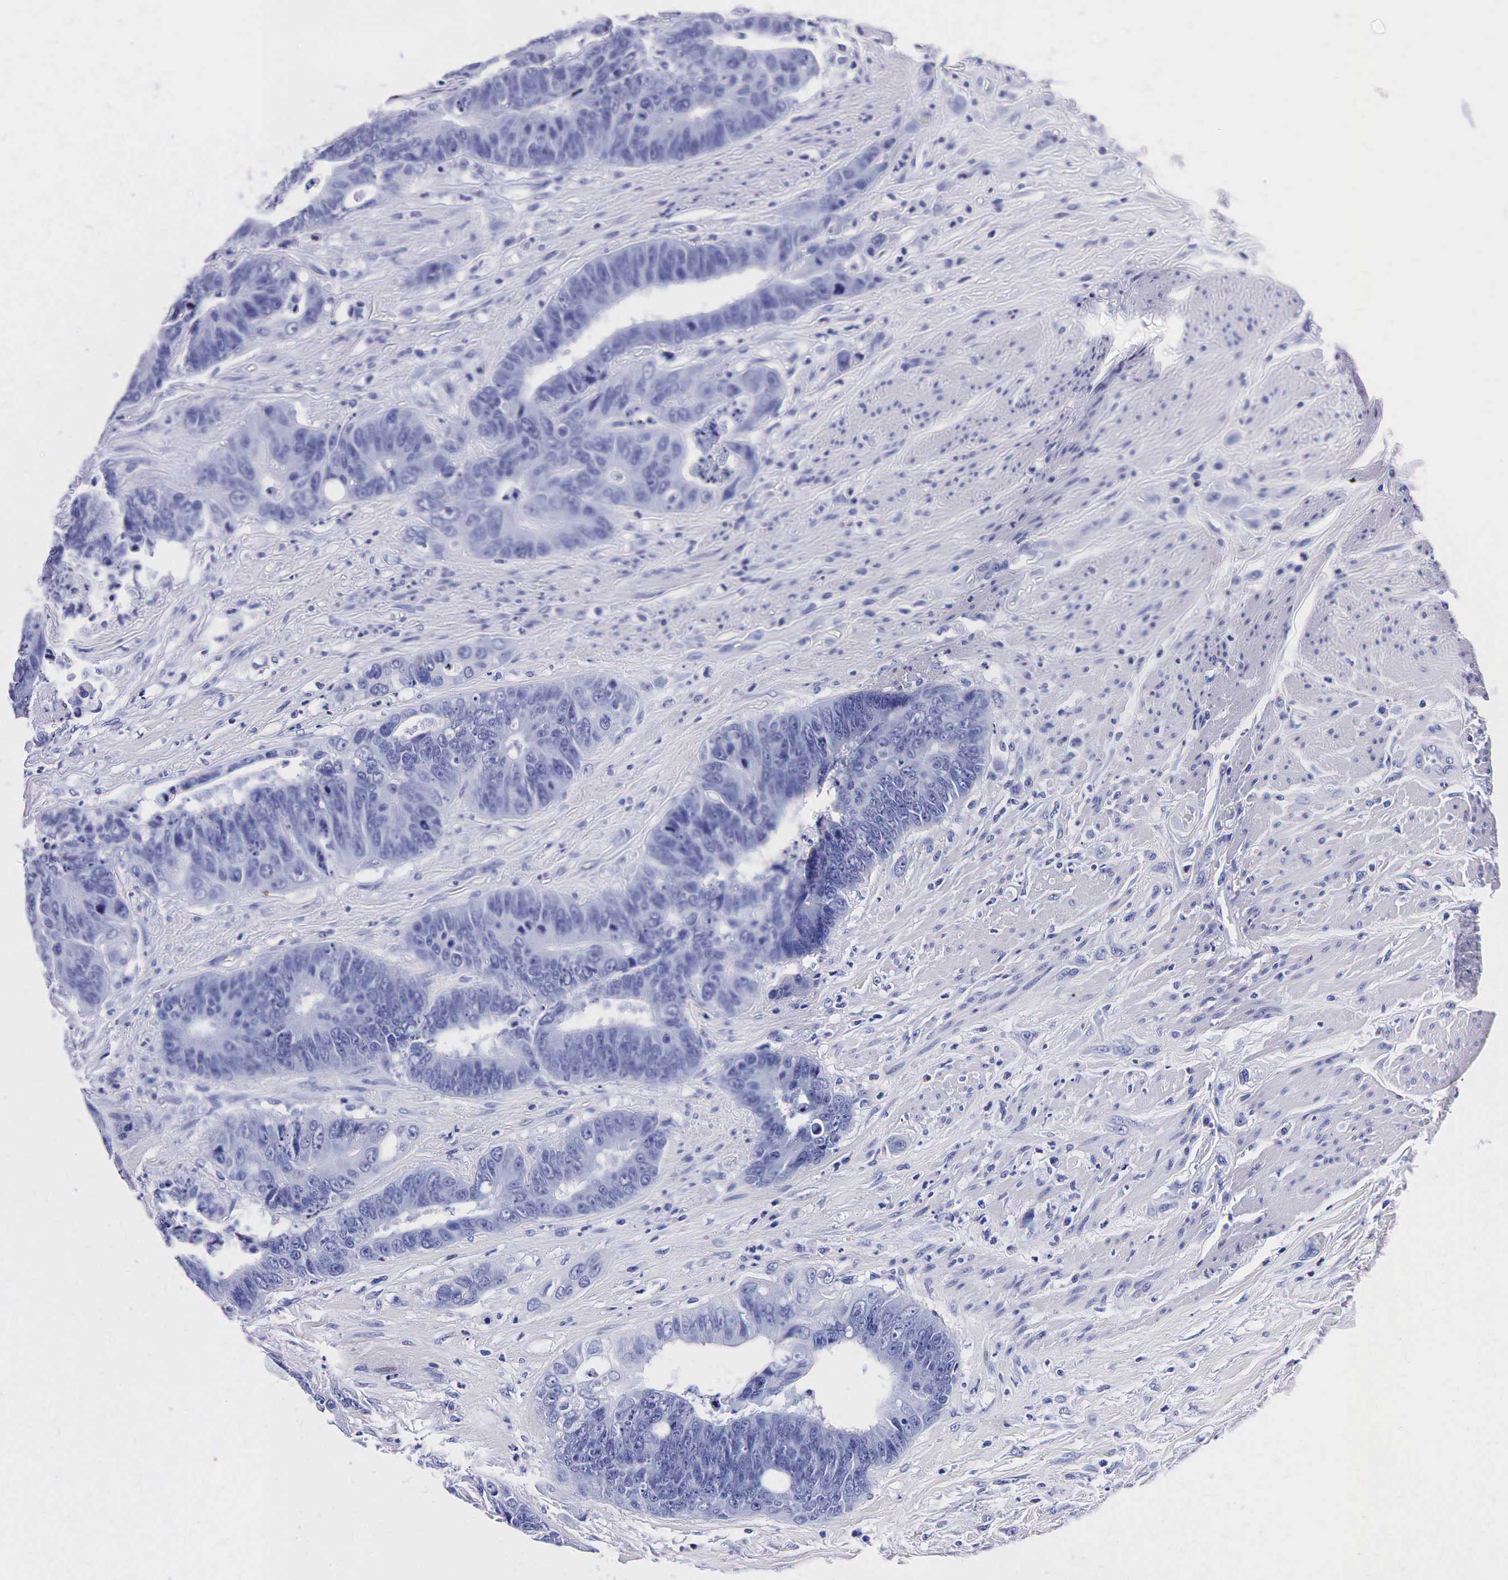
{"staining": {"intensity": "negative", "quantity": "none", "location": "none"}, "tissue": "colorectal cancer", "cell_type": "Tumor cells", "image_type": "cancer", "snomed": [{"axis": "morphology", "description": "Adenocarcinoma, NOS"}, {"axis": "topography", "description": "Rectum"}], "caption": "Tumor cells are negative for brown protein staining in colorectal cancer (adenocarcinoma).", "gene": "TG", "patient": {"sex": "female", "age": 65}}